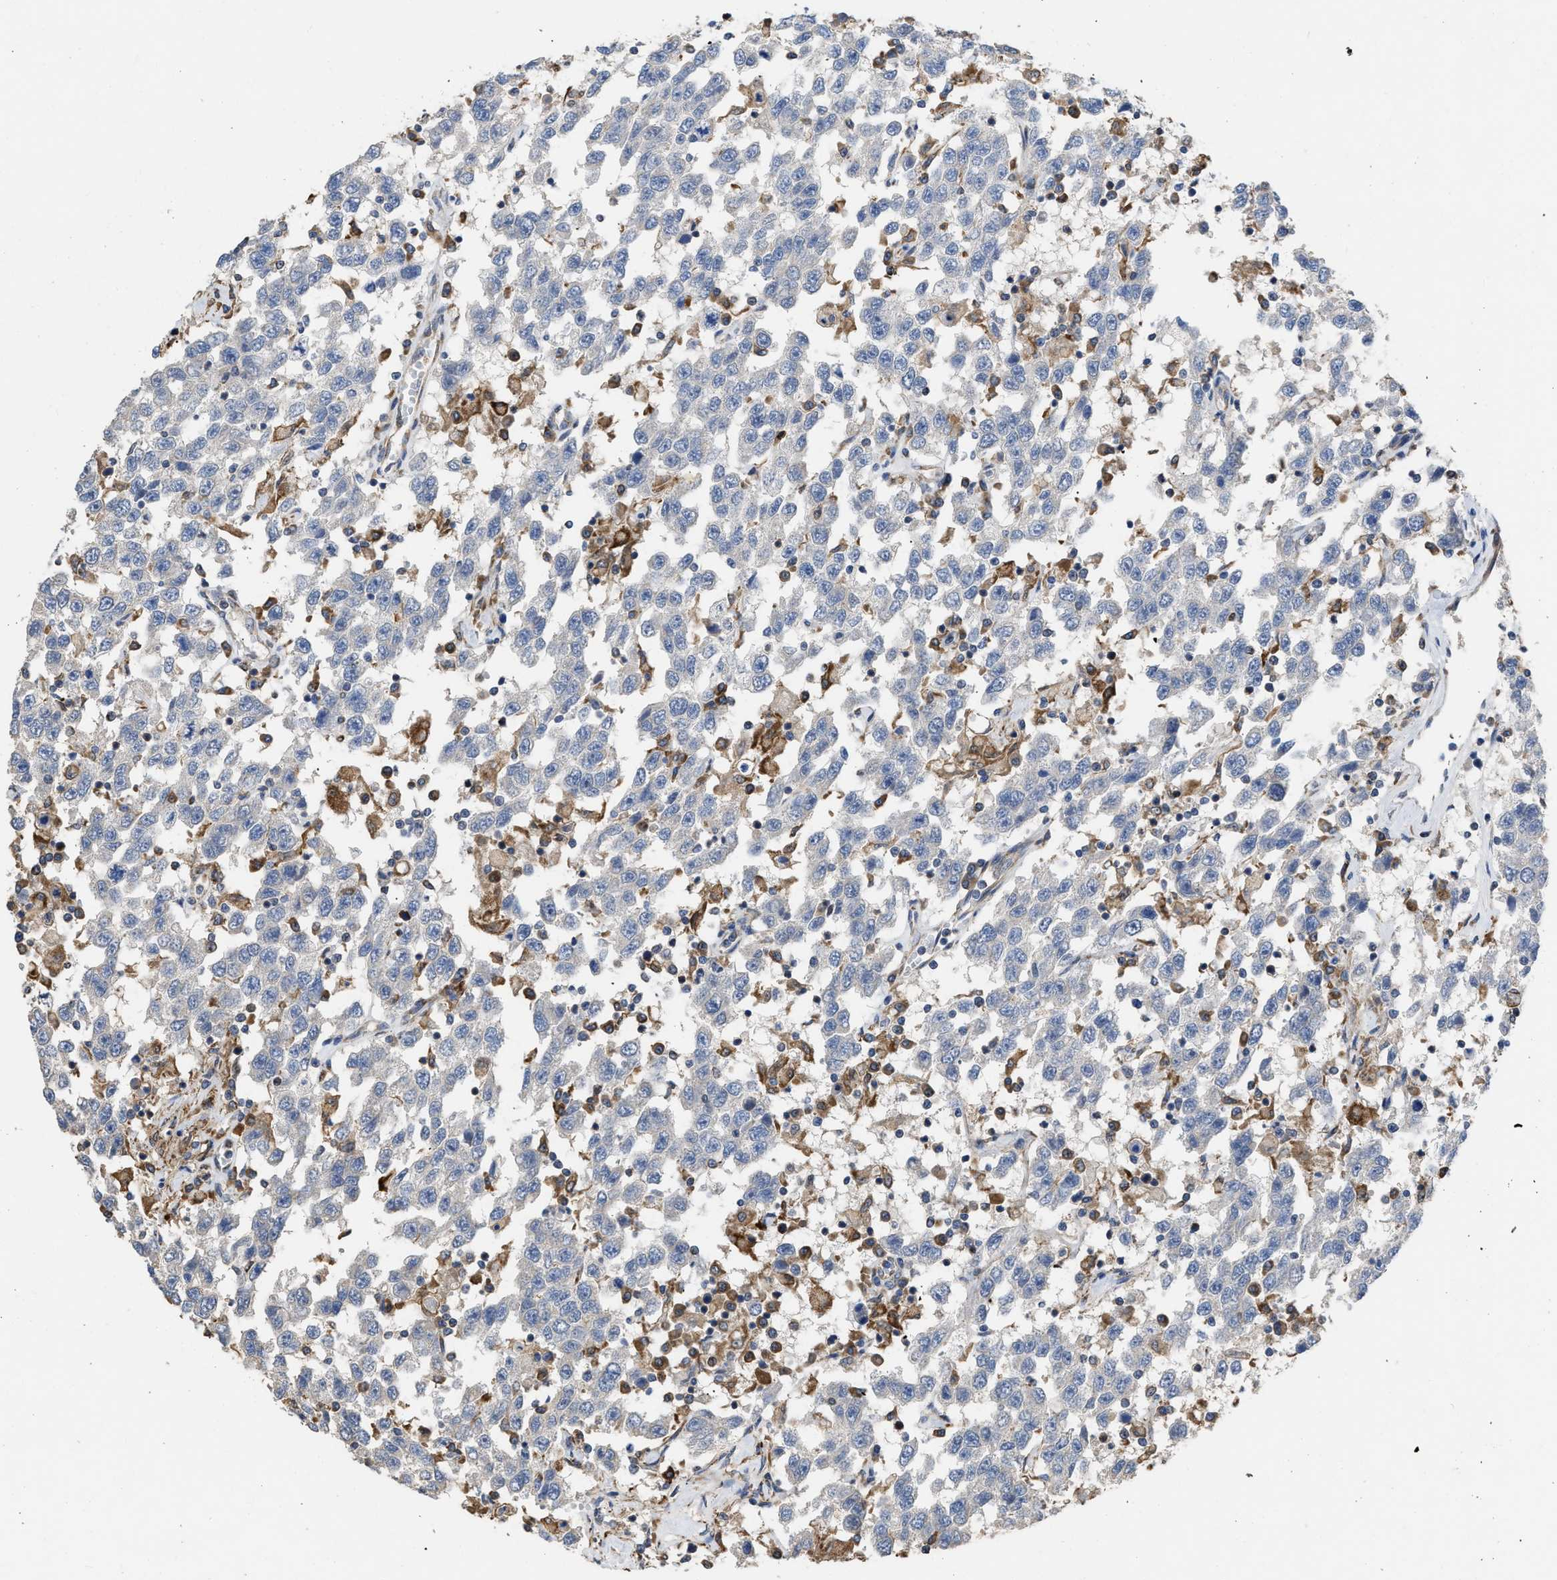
{"staining": {"intensity": "negative", "quantity": "none", "location": "none"}, "tissue": "testis cancer", "cell_type": "Tumor cells", "image_type": "cancer", "snomed": [{"axis": "morphology", "description": "Seminoma, NOS"}, {"axis": "topography", "description": "Testis"}], "caption": "Testis seminoma stained for a protein using immunohistochemistry exhibits no positivity tumor cells.", "gene": "AK2", "patient": {"sex": "male", "age": 41}}